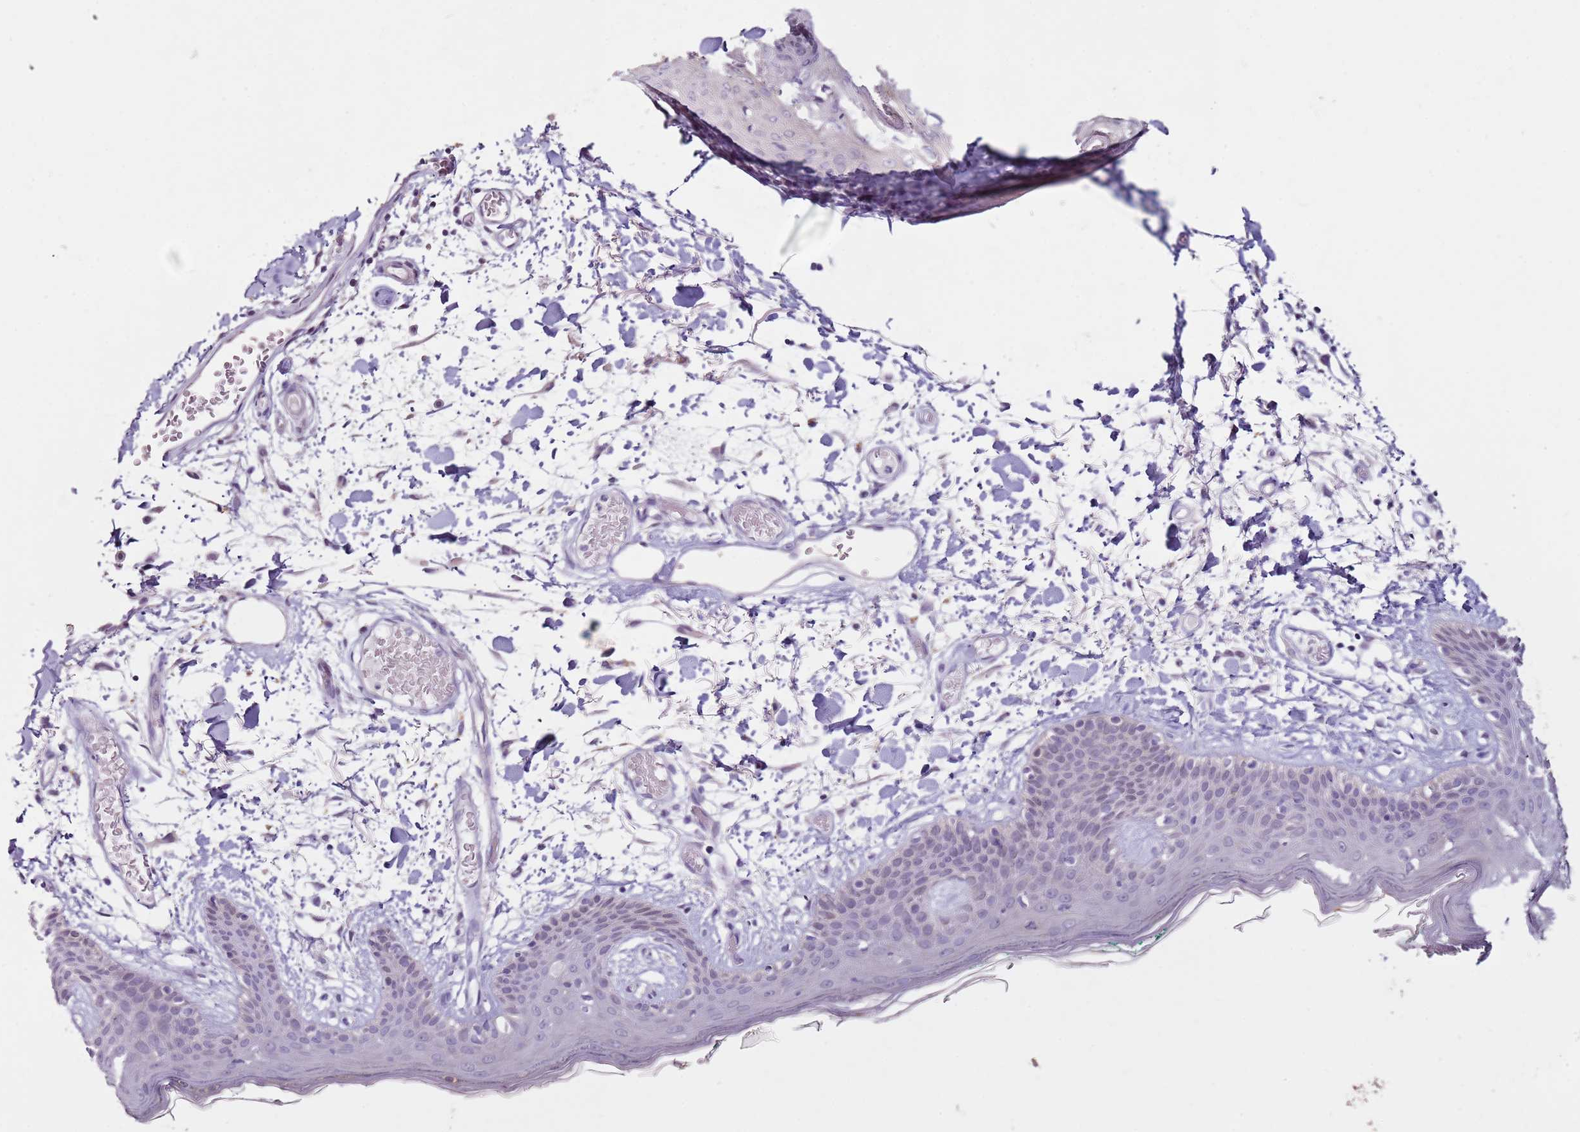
{"staining": {"intensity": "negative", "quantity": "none", "location": "none"}, "tissue": "skin", "cell_type": "Fibroblasts", "image_type": "normal", "snomed": [{"axis": "morphology", "description": "Normal tissue, NOS"}, {"axis": "topography", "description": "Skin"}], "caption": "This image is of unremarkable skin stained with immunohistochemistry (IHC) to label a protein in brown with the nuclei are counter-stained blue. There is no positivity in fibroblasts.", "gene": "MDH1", "patient": {"sex": "male", "age": 79}}